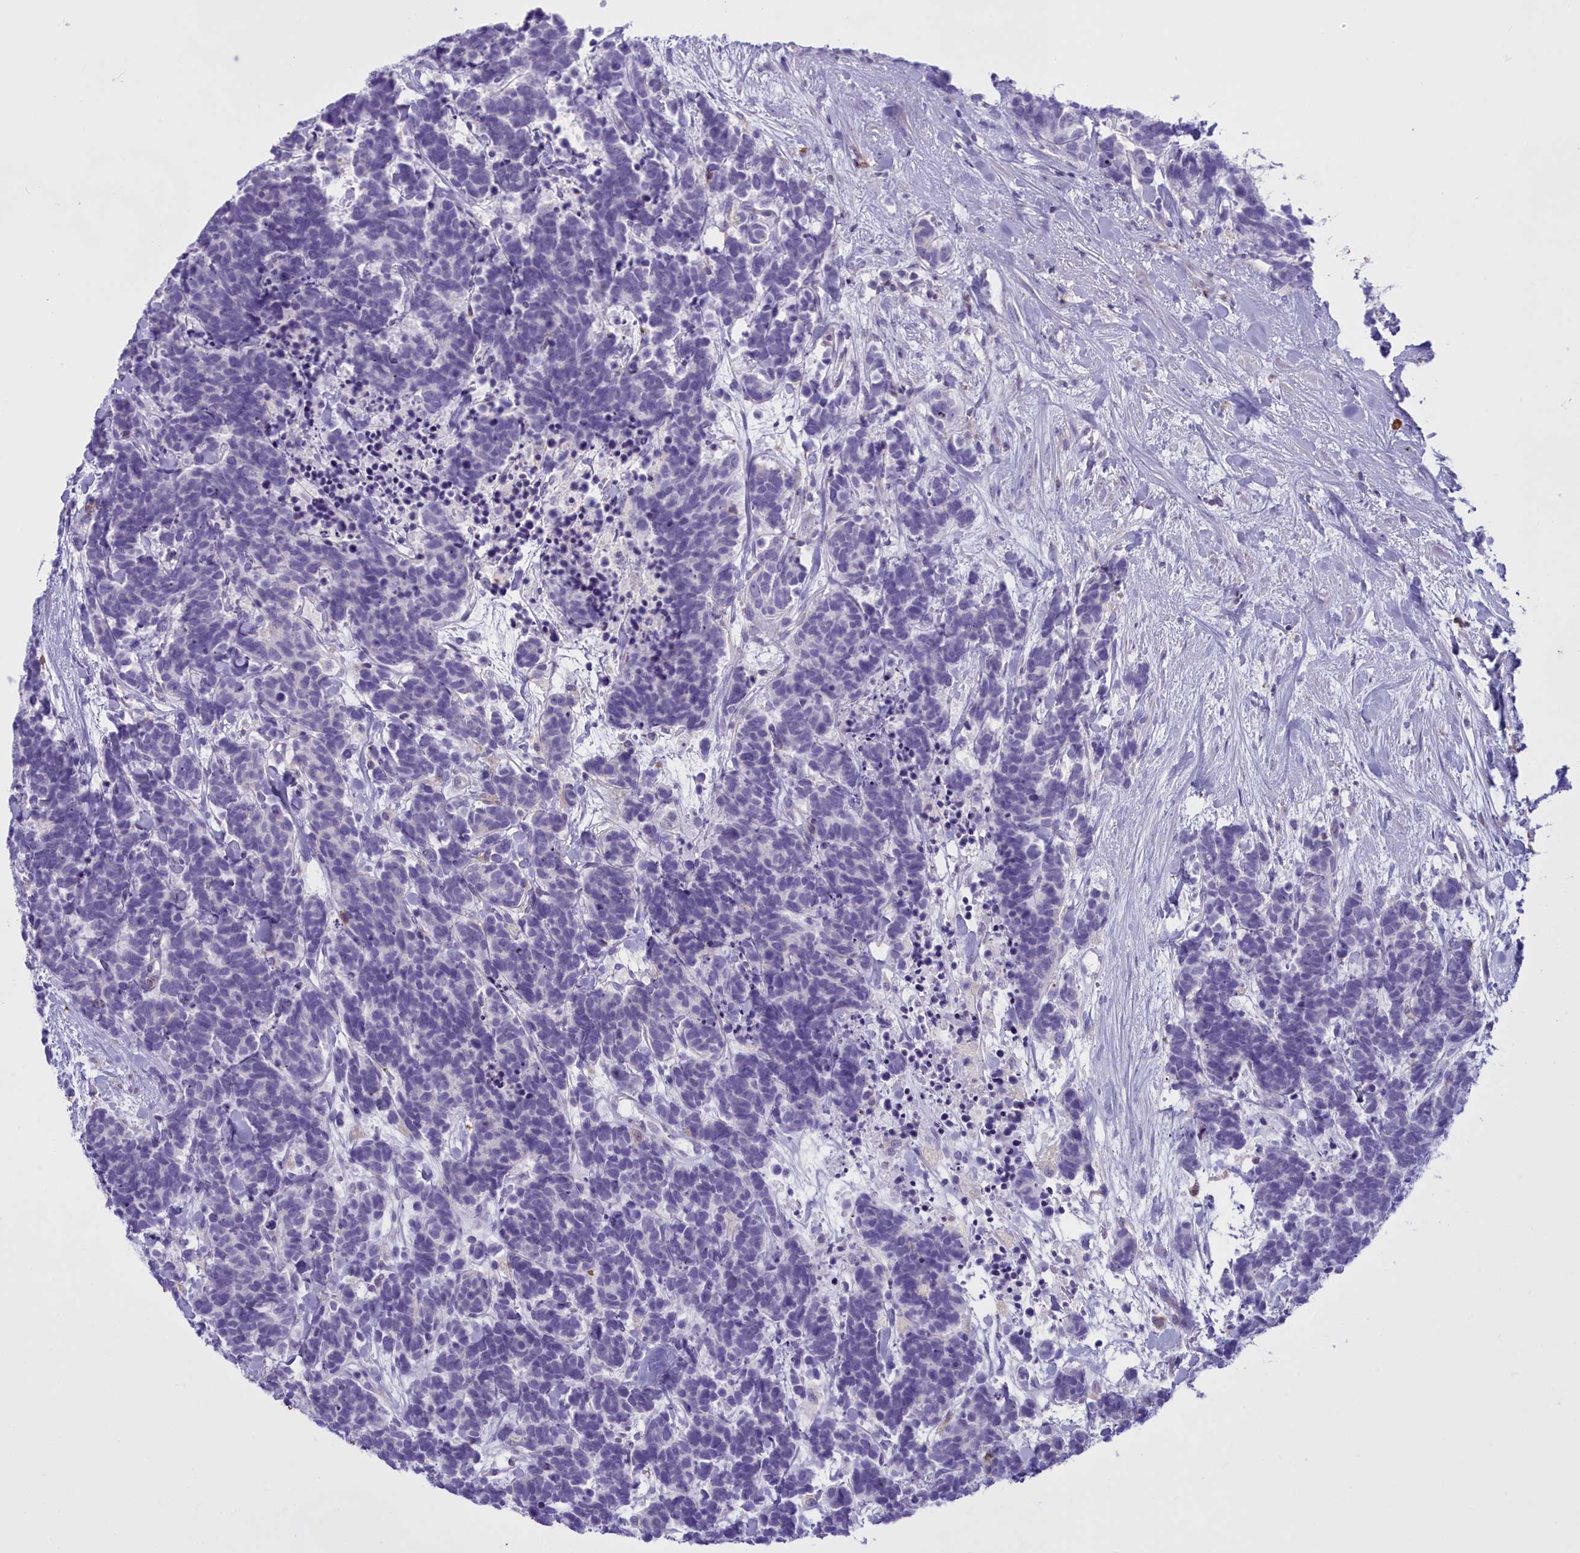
{"staining": {"intensity": "negative", "quantity": "none", "location": "none"}, "tissue": "carcinoid", "cell_type": "Tumor cells", "image_type": "cancer", "snomed": [{"axis": "morphology", "description": "Carcinoma, NOS"}, {"axis": "morphology", "description": "Carcinoid, malignant, NOS"}, {"axis": "topography", "description": "Prostate"}], "caption": "High magnification brightfield microscopy of malignant carcinoid stained with DAB (3,3'-diaminobenzidine) (brown) and counterstained with hematoxylin (blue): tumor cells show no significant positivity.", "gene": "CD5", "patient": {"sex": "male", "age": 57}}